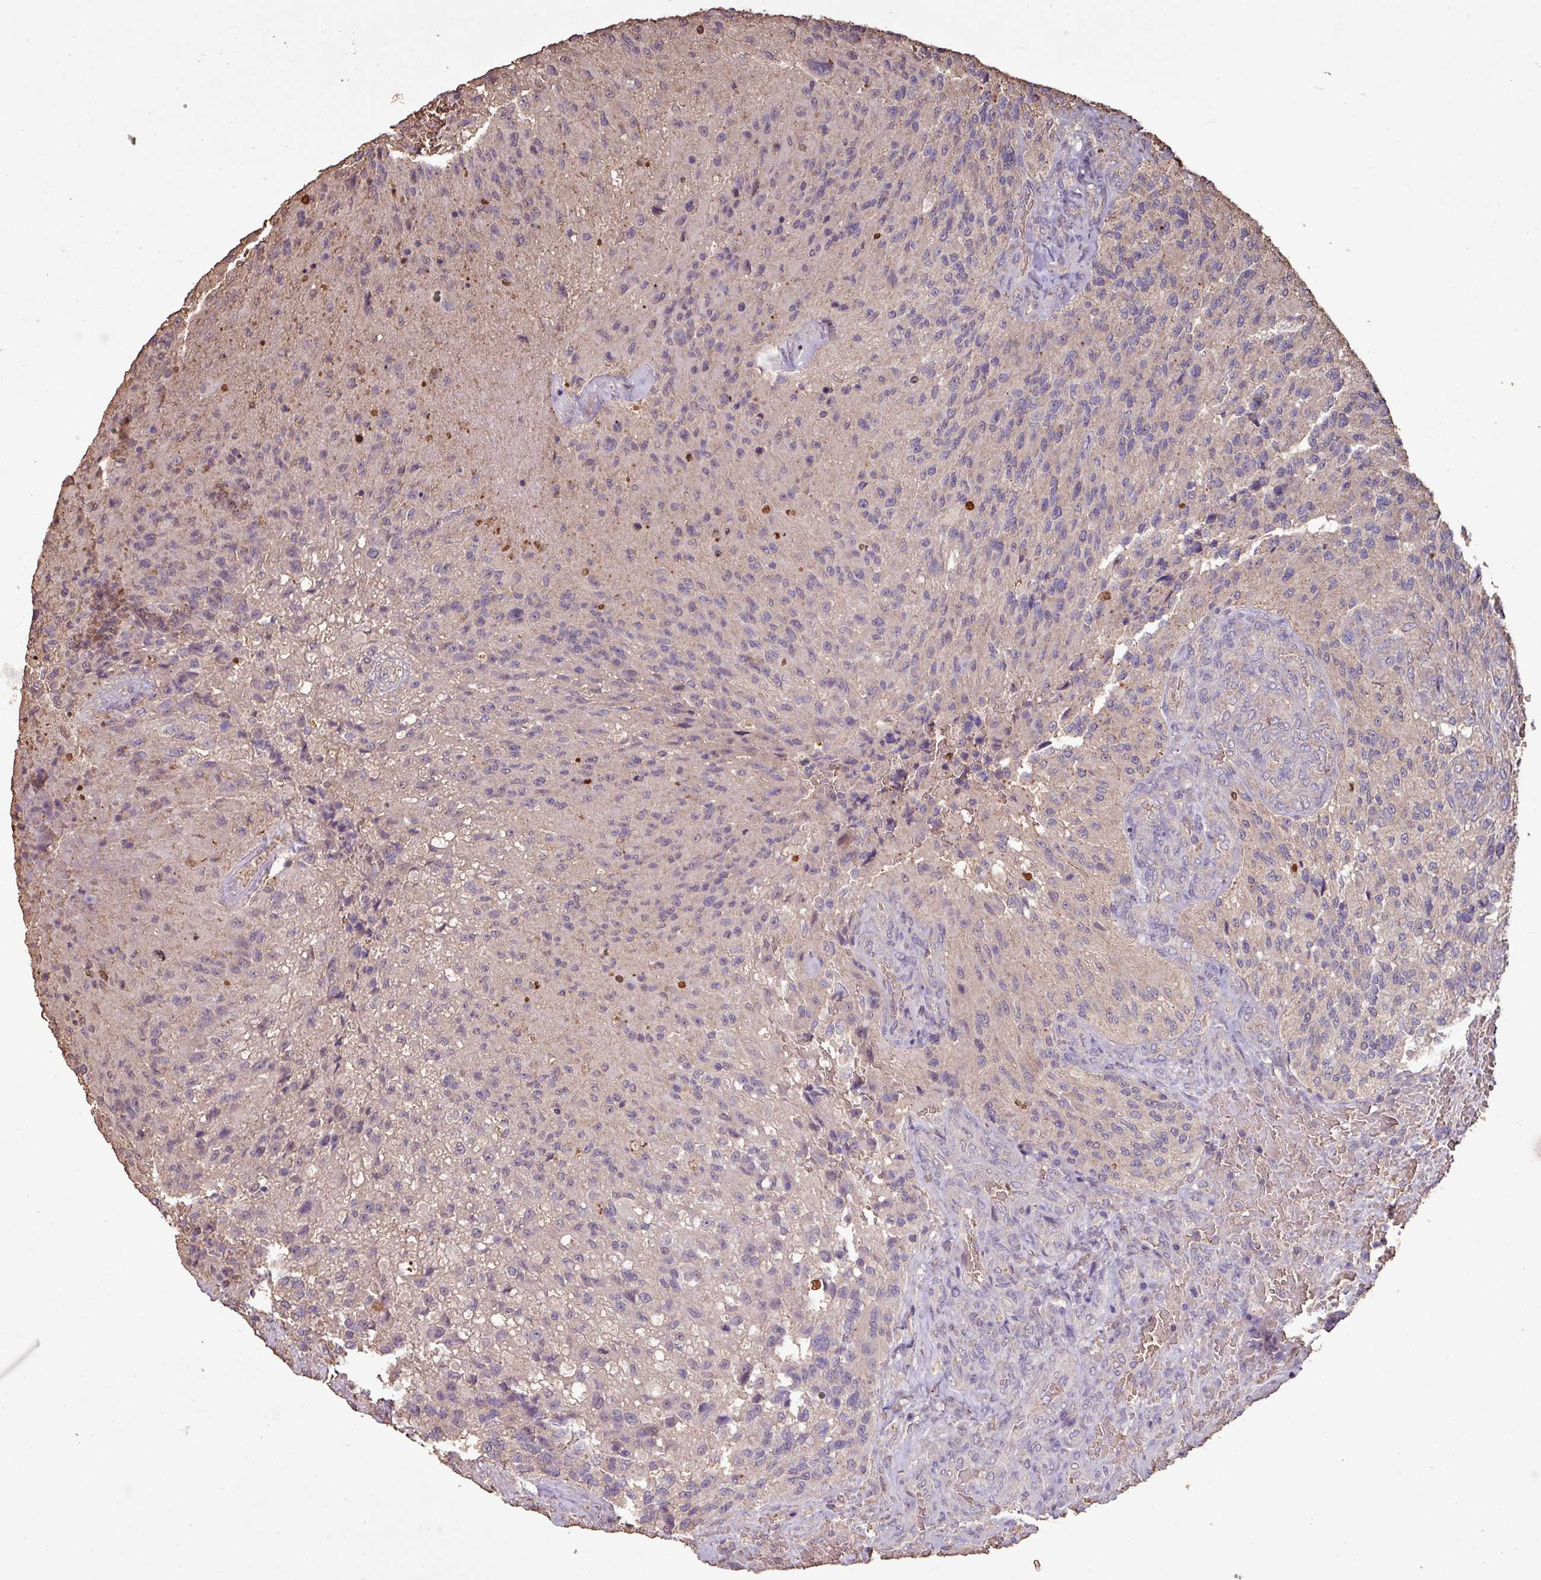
{"staining": {"intensity": "negative", "quantity": "none", "location": "none"}, "tissue": "glioma", "cell_type": "Tumor cells", "image_type": "cancer", "snomed": [{"axis": "morphology", "description": "Normal tissue, NOS"}, {"axis": "morphology", "description": "Glioma, malignant, High grade"}, {"axis": "topography", "description": "Cerebral cortex"}], "caption": "Immunohistochemical staining of malignant high-grade glioma reveals no significant positivity in tumor cells. Brightfield microscopy of immunohistochemistry (IHC) stained with DAB (3,3'-diaminobenzidine) (brown) and hematoxylin (blue), captured at high magnification.", "gene": "CAMK2B", "patient": {"sex": "male", "age": 56}}